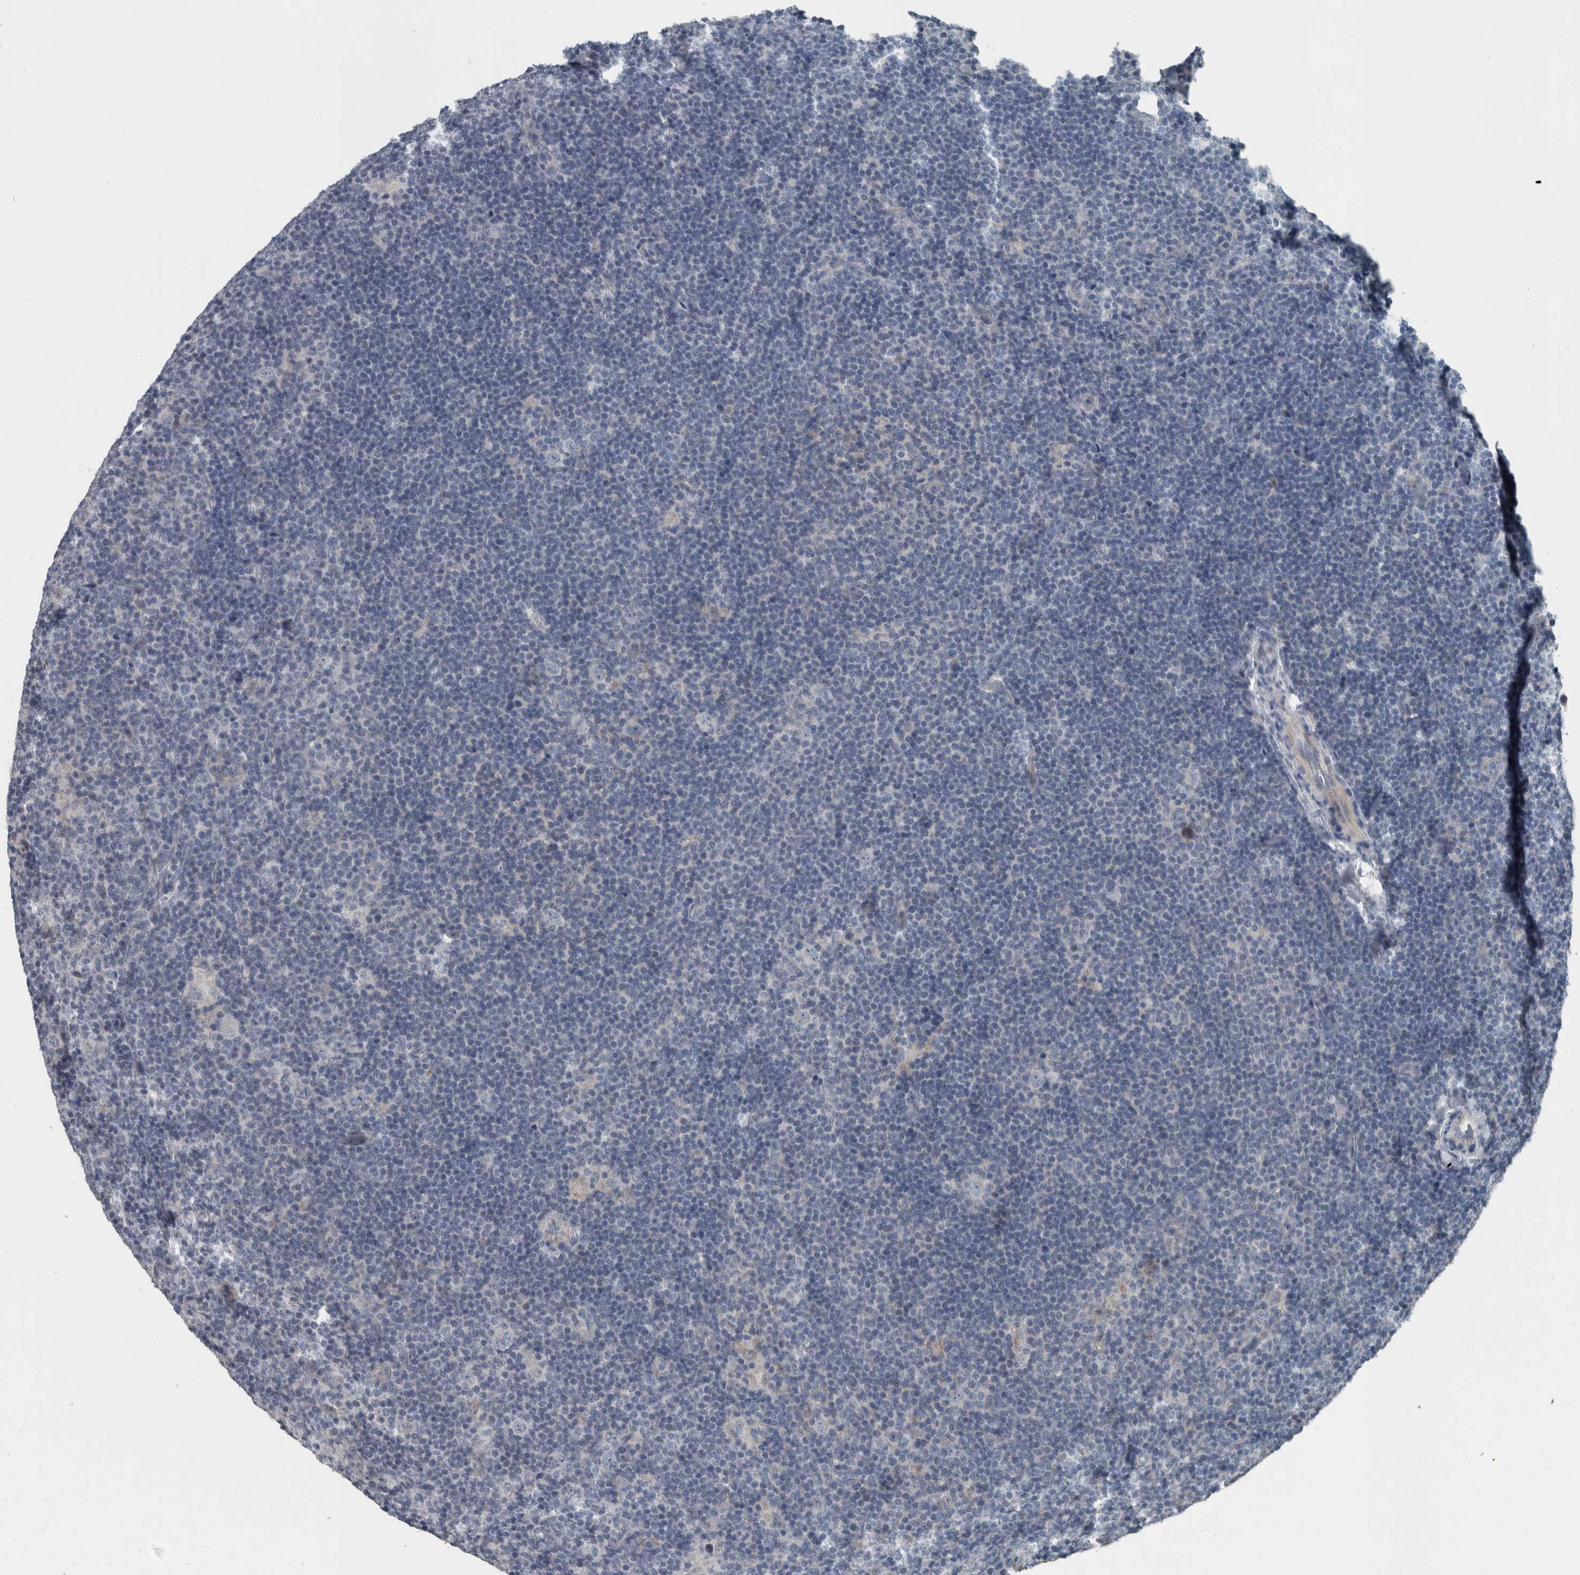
{"staining": {"intensity": "negative", "quantity": "none", "location": "none"}, "tissue": "lymphoma", "cell_type": "Tumor cells", "image_type": "cancer", "snomed": [{"axis": "morphology", "description": "Hodgkin's disease, NOS"}, {"axis": "topography", "description": "Lymph node"}], "caption": "A histopathology image of human Hodgkin's disease is negative for staining in tumor cells.", "gene": "KRT20", "patient": {"sex": "female", "age": 57}}